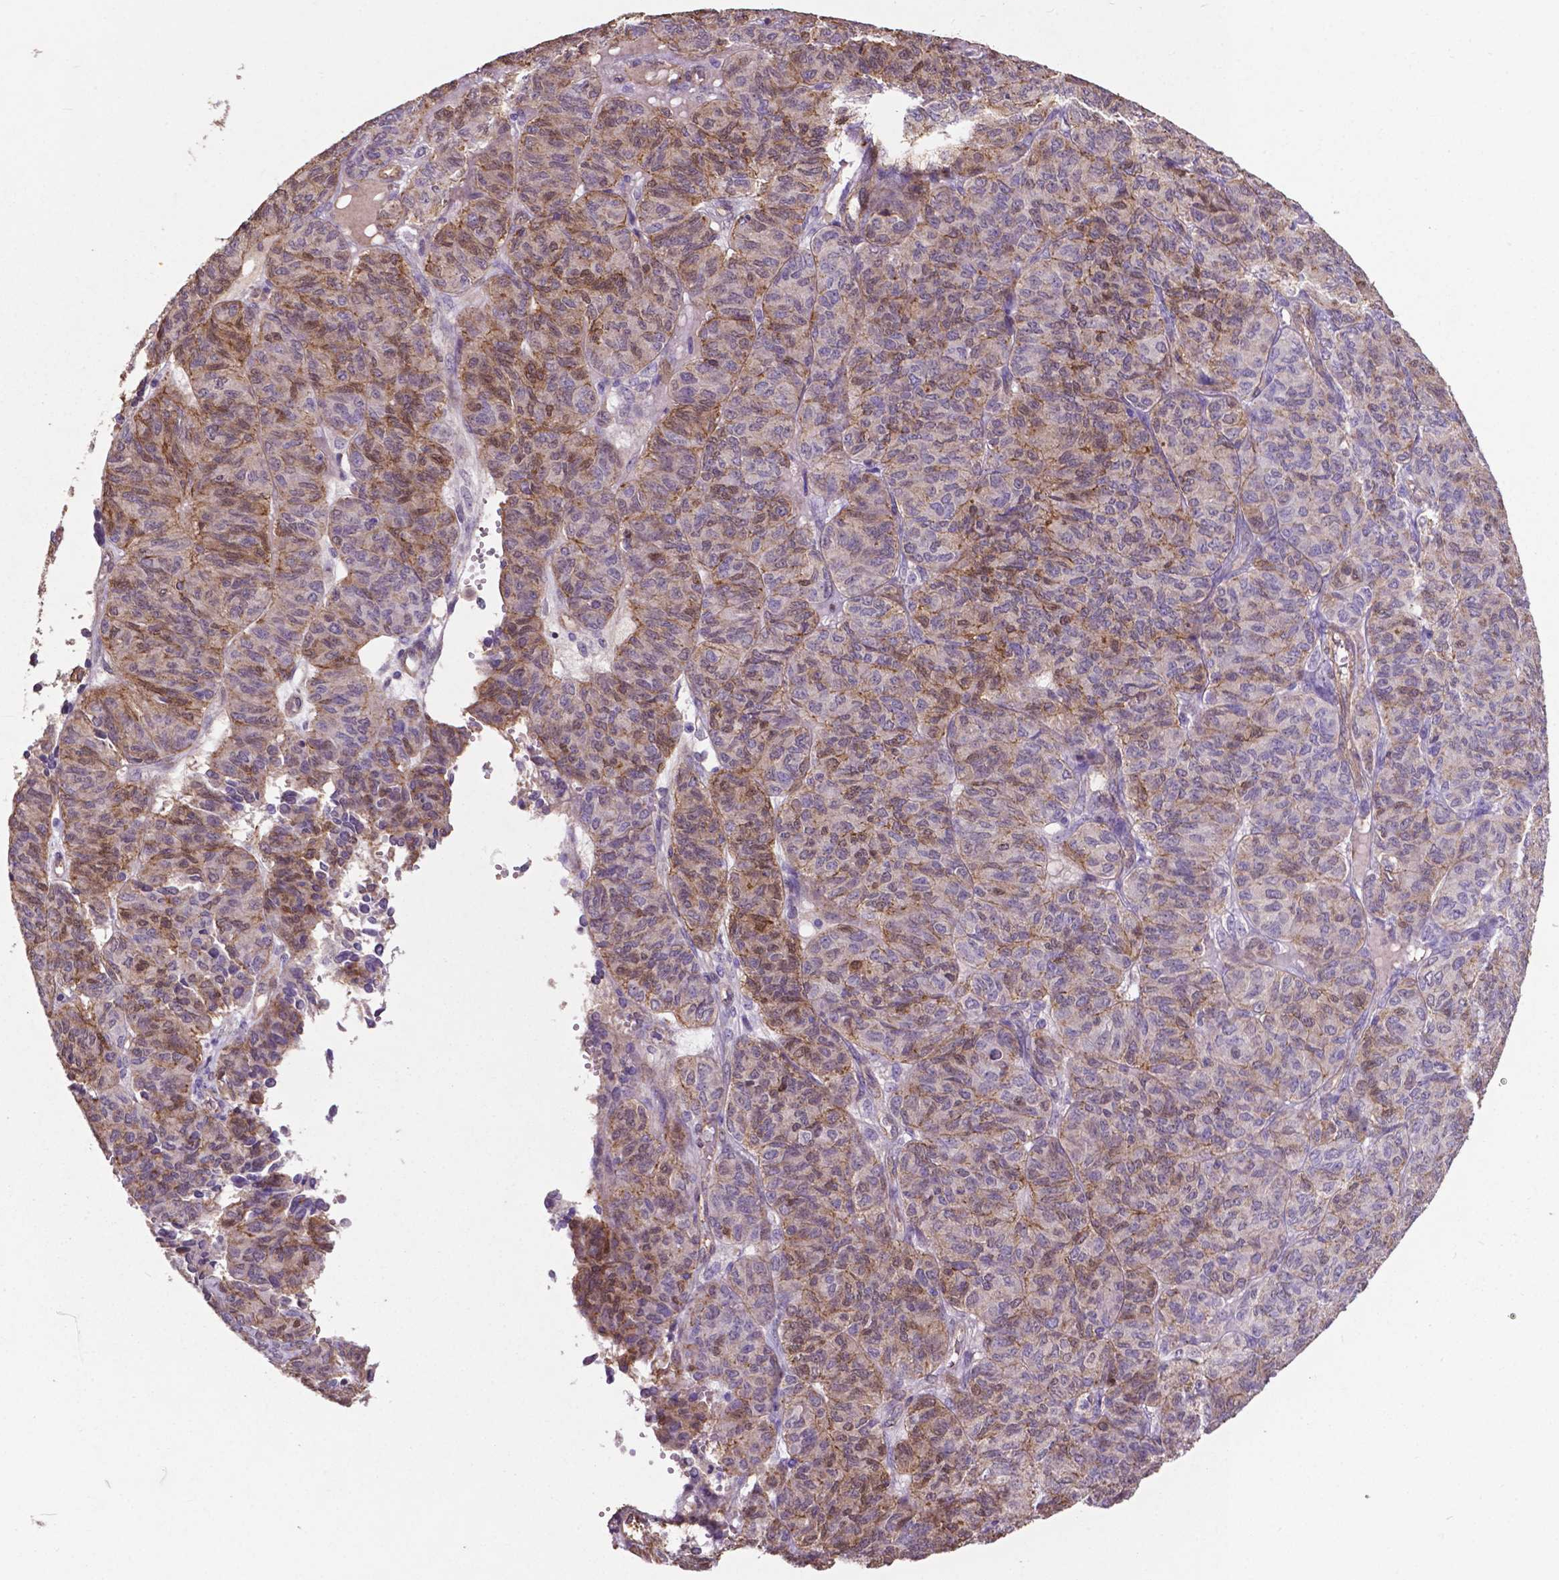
{"staining": {"intensity": "weak", "quantity": "25%-75%", "location": "cytoplasmic/membranous,nuclear"}, "tissue": "ovarian cancer", "cell_type": "Tumor cells", "image_type": "cancer", "snomed": [{"axis": "morphology", "description": "Carcinoma, endometroid"}, {"axis": "topography", "description": "Ovary"}], "caption": "High-power microscopy captured an immunohistochemistry image of ovarian cancer, revealing weak cytoplasmic/membranous and nuclear positivity in about 25%-75% of tumor cells. (brown staining indicates protein expression, while blue staining denotes nuclei).", "gene": "PDLIM1", "patient": {"sex": "female", "age": 80}}